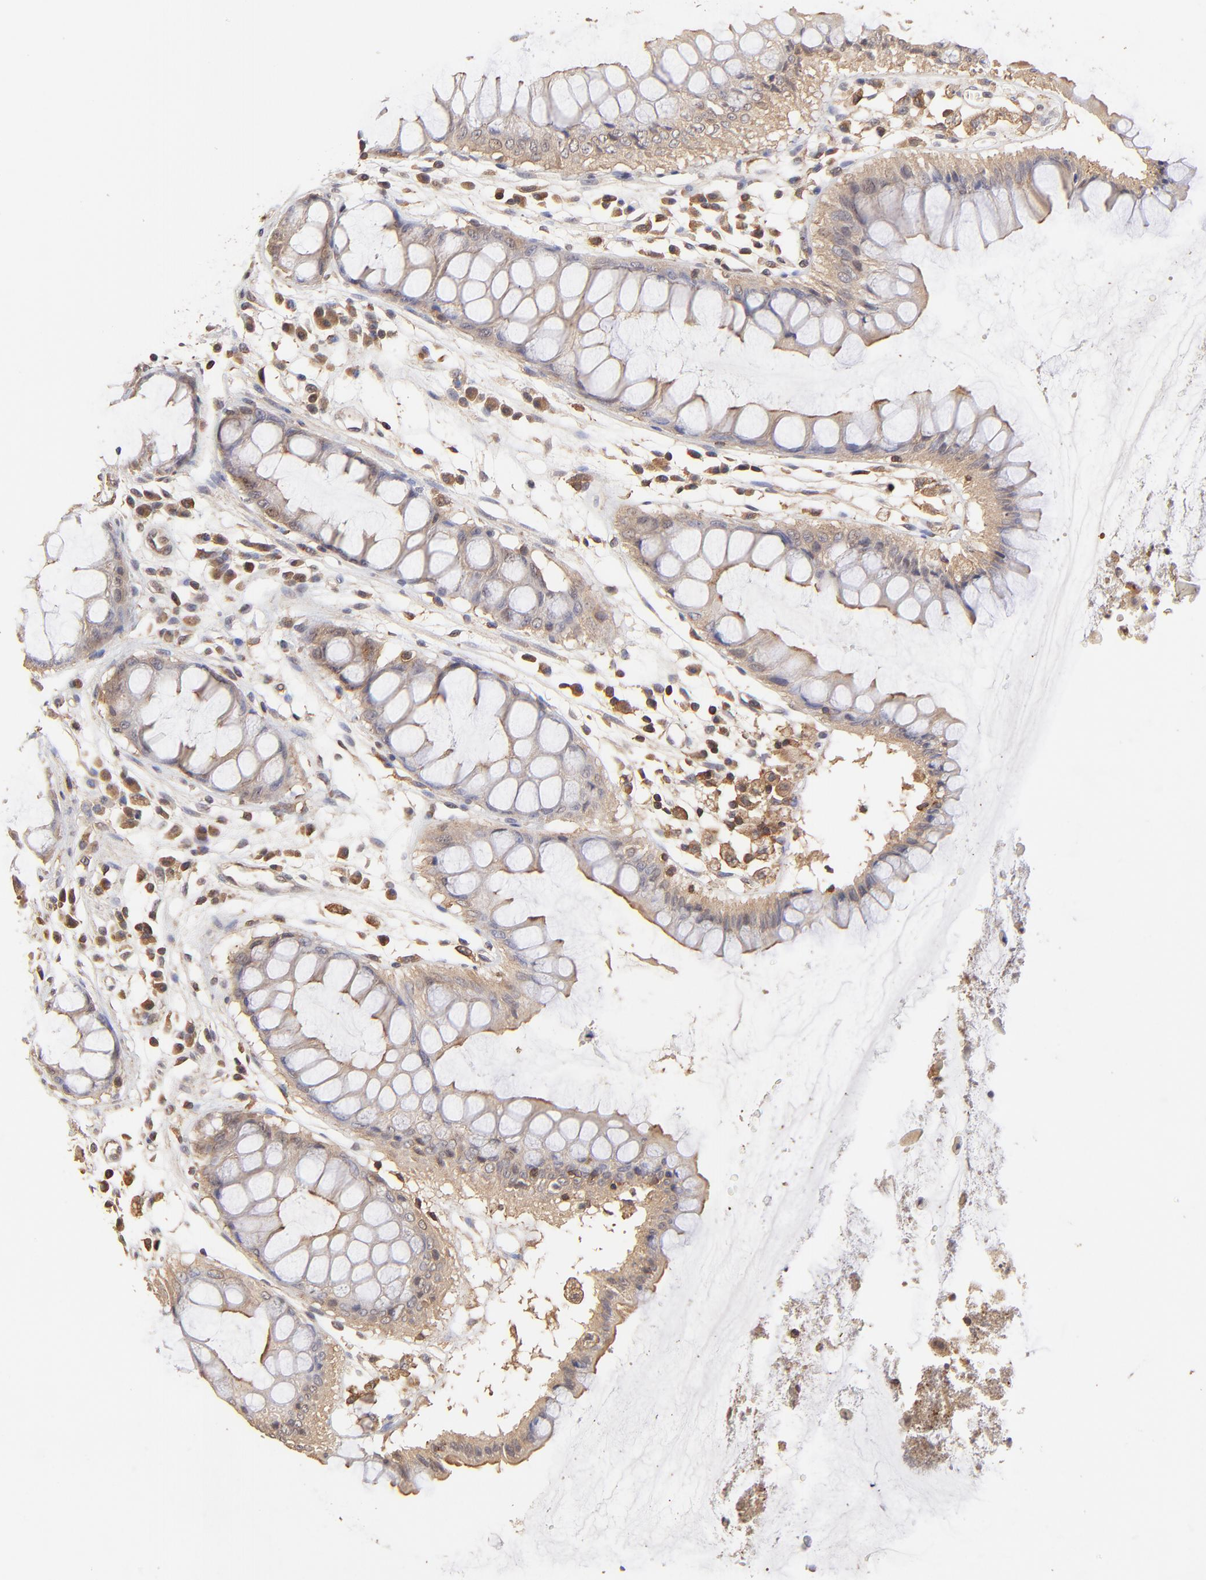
{"staining": {"intensity": "weak", "quantity": ">75%", "location": "cytoplasmic/membranous"}, "tissue": "rectum", "cell_type": "Glandular cells", "image_type": "normal", "snomed": [{"axis": "morphology", "description": "Normal tissue, NOS"}, {"axis": "morphology", "description": "Adenocarcinoma, NOS"}, {"axis": "topography", "description": "Rectum"}], "caption": "IHC of unremarkable rectum reveals low levels of weak cytoplasmic/membranous expression in about >75% of glandular cells. The staining was performed using DAB to visualize the protein expression in brown, while the nuclei were stained in blue with hematoxylin (Magnification: 20x).", "gene": "STON2", "patient": {"sex": "female", "age": 65}}